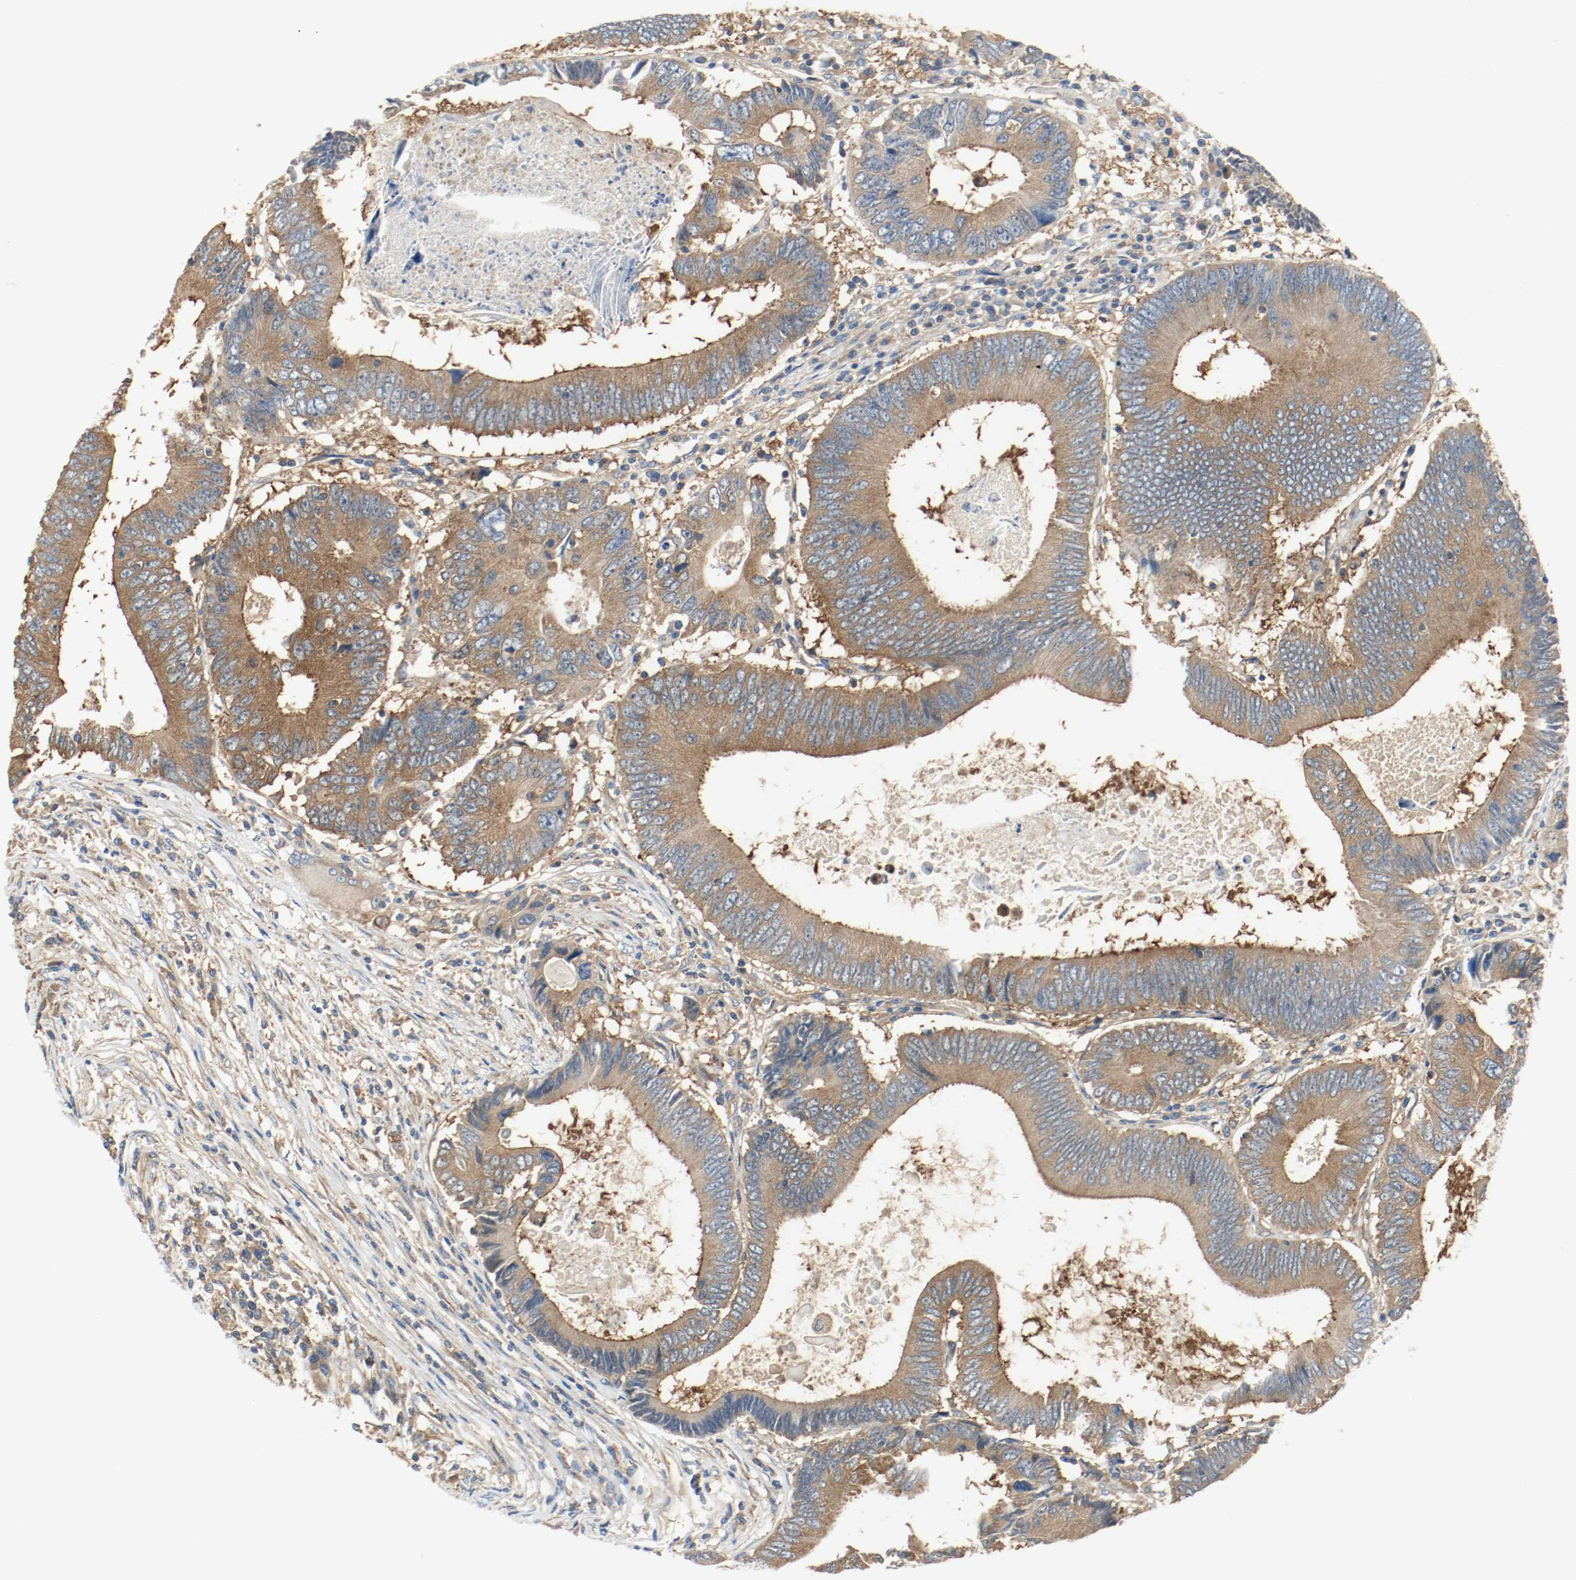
{"staining": {"intensity": "moderate", "quantity": ">75%", "location": "cytoplasmic/membranous"}, "tissue": "colorectal cancer", "cell_type": "Tumor cells", "image_type": "cancer", "snomed": [{"axis": "morphology", "description": "Adenocarcinoma, NOS"}, {"axis": "topography", "description": "Colon"}], "caption": "Tumor cells exhibit medium levels of moderate cytoplasmic/membranous expression in approximately >75% of cells in colorectal cancer (adenocarcinoma). Ihc stains the protein of interest in brown and the nuclei are stained blue.", "gene": "HGS", "patient": {"sex": "female", "age": 78}}